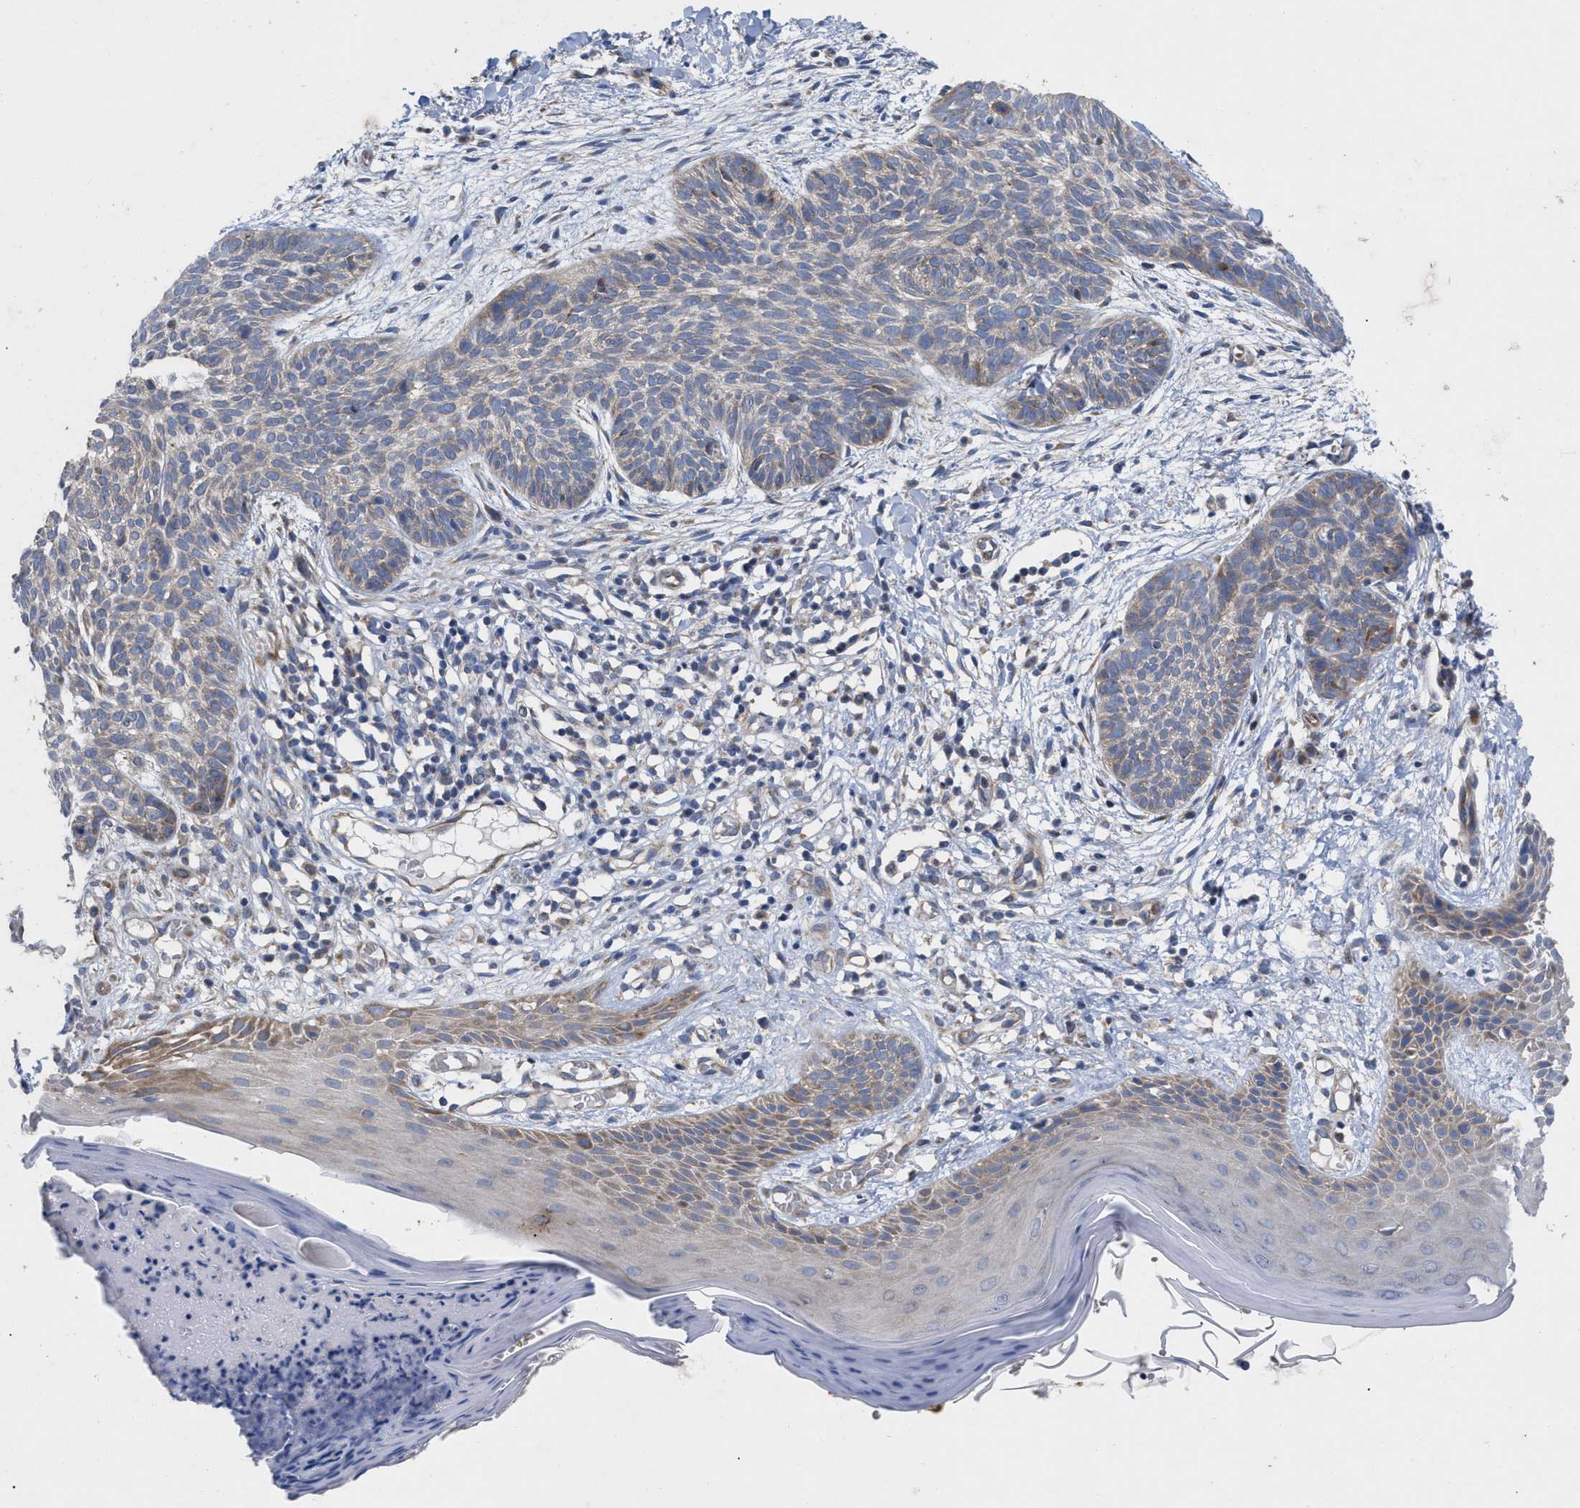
{"staining": {"intensity": "moderate", "quantity": ">75%", "location": "cytoplasmic/membranous"}, "tissue": "skin cancer", "cell_type": "Tumor cells", "image_type": "cancer", "snomed": [{"axis": "morphology", "description": "Basal cell carcinoma"}, {"axis": "topography", "description": "Skin"}], "caption": "This photomicrograph reveals skin basal cell carcinoma stained with immunohistochemistry to label a protein in brown. The cytoplasmic/membranous of tumor cells show moderate positivity for the protein. Nuclei are counter-stained blue.", "gene": "VIP", "patient": {"sex": "female", "age": 59}}